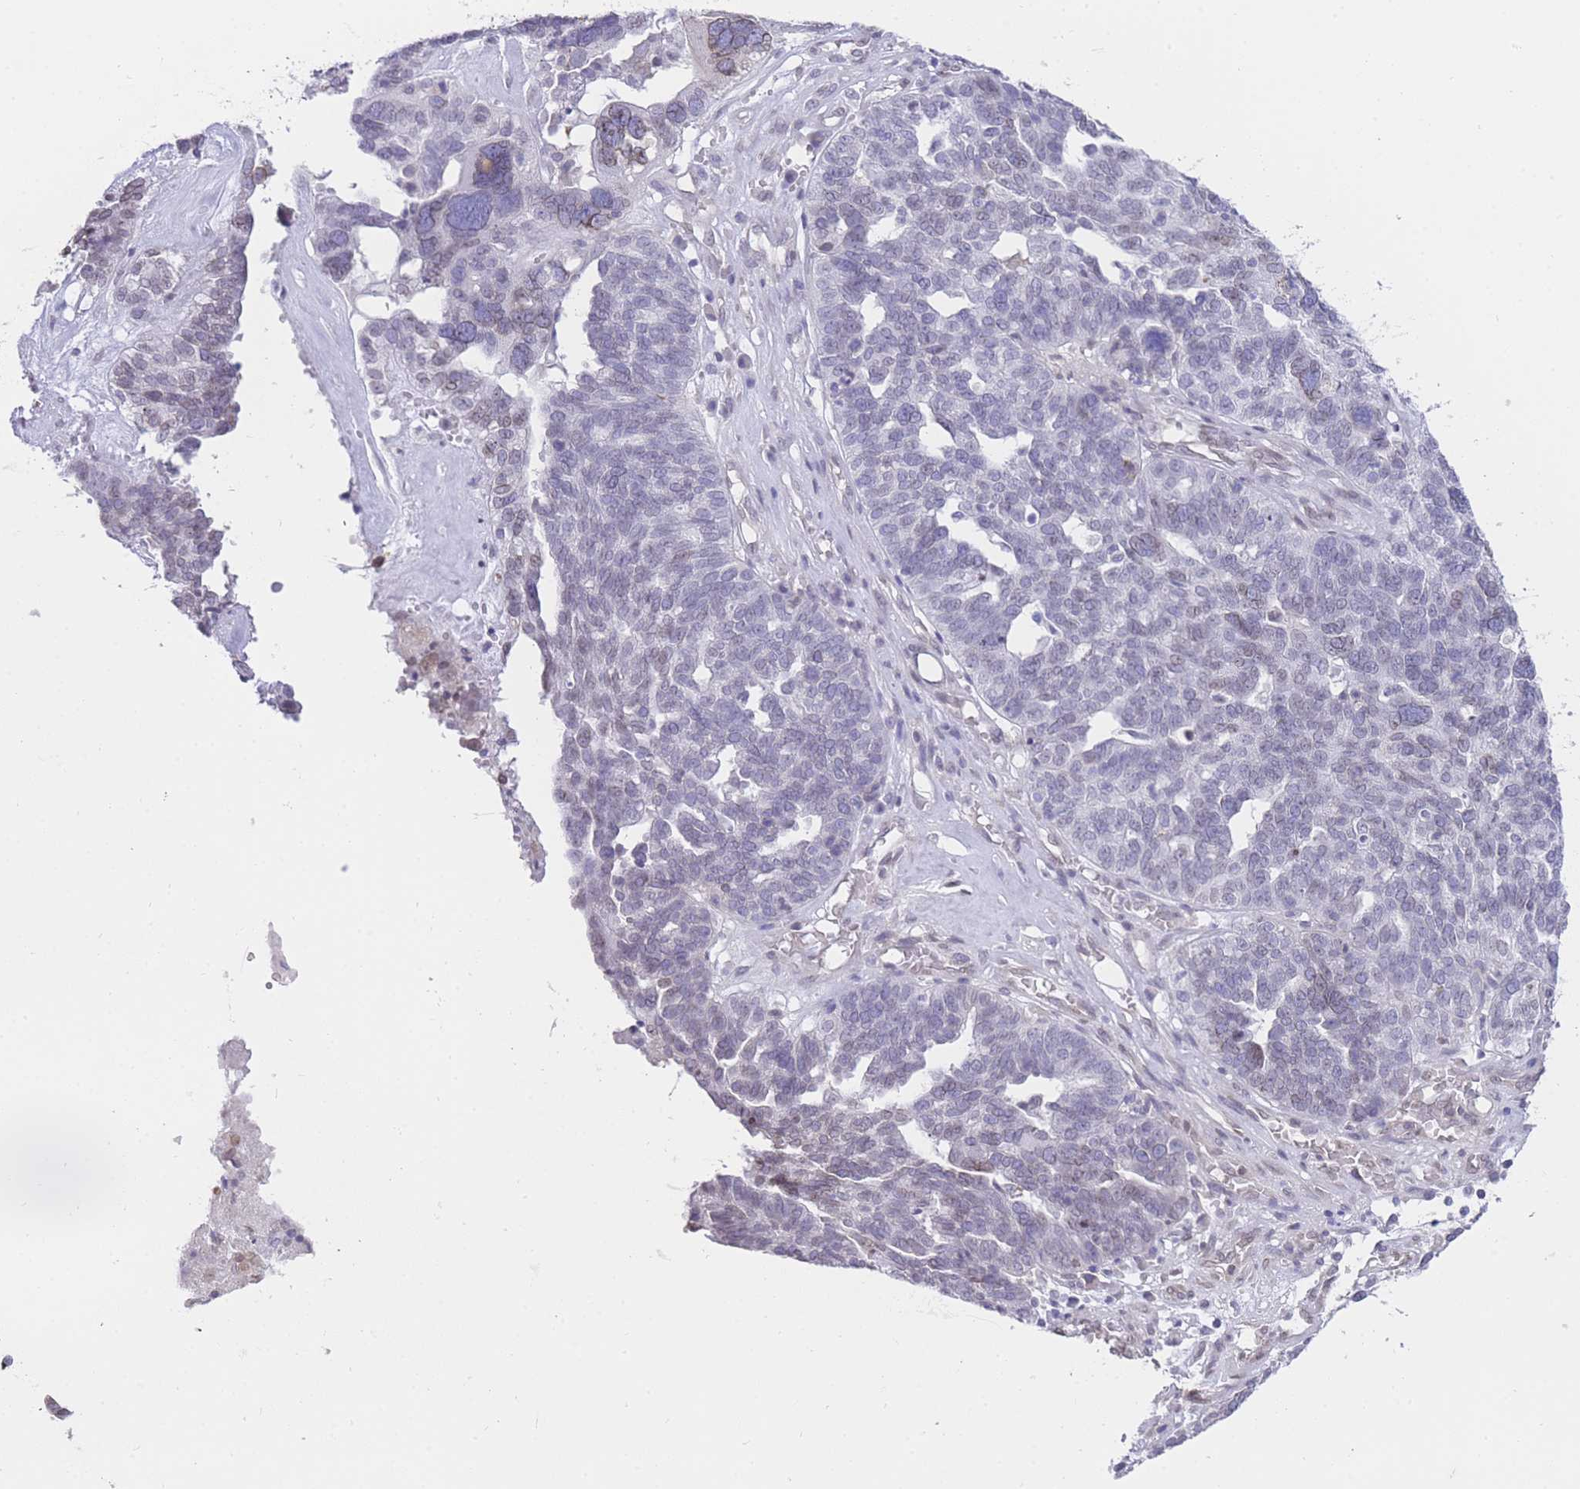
{"staining": {"intensity": "weak", "quantity": "<25%", "location": "nuclear"}, "tissue": "ovarian cancer", "cell_type": "Tumor cells", "image_type": "cancer", "snomed": [{"axis": "morphology", "description": "Cystadenocarcinoma, serous, NOS"}, {"axis": "topography", "description": "Ovary"}], "caption": "DAB immunohistochemical staining of ovarian cancer exhibits no significant staining in tumor cells.", "gene": "OR10AD1", "patient": {"sex": "female", "age": 59}}